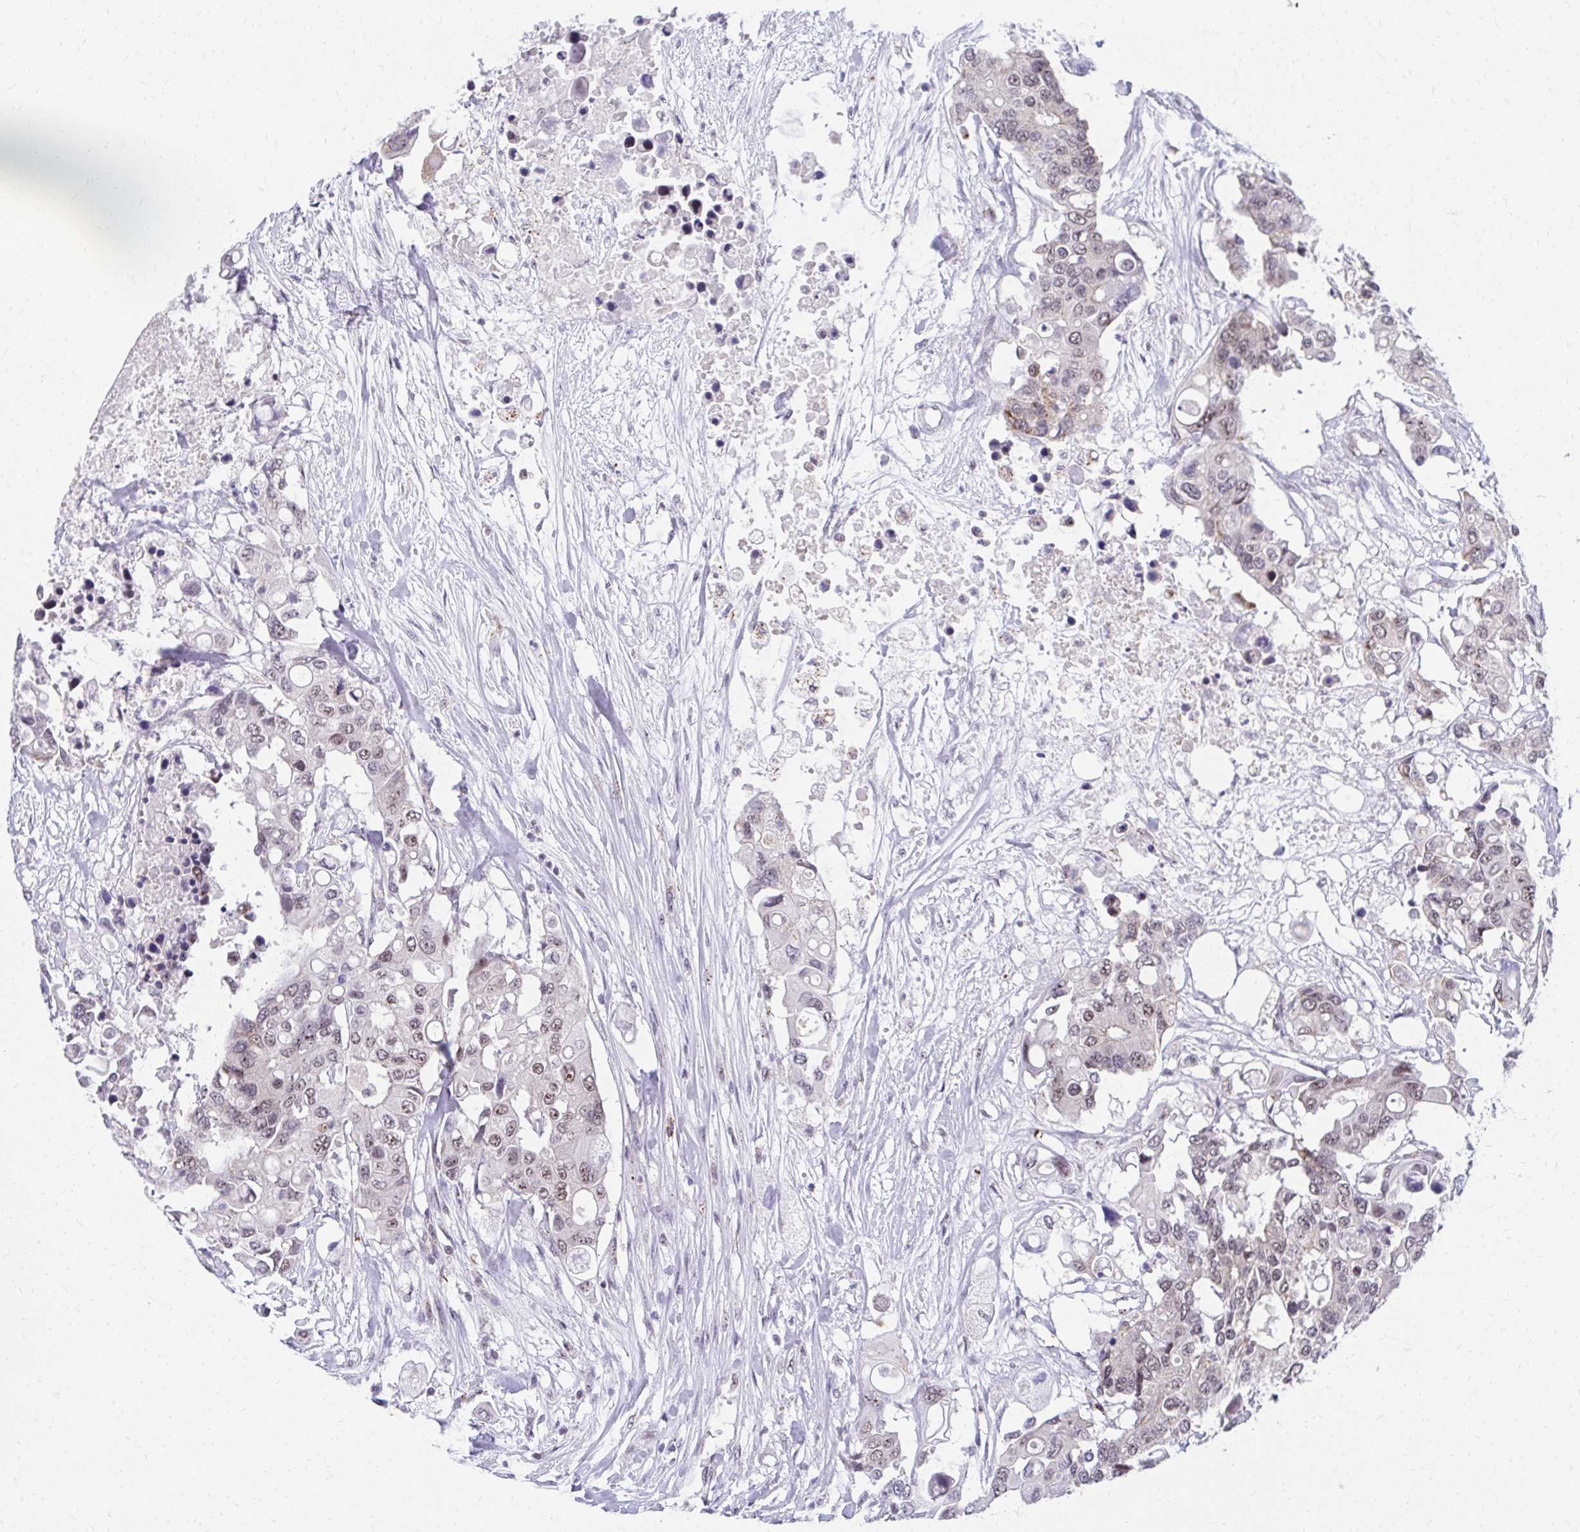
{"staining": {"intensity": "weak", "quantity": "25%-75%", "location": "nuclear"}, "tissue": "colorectal cancer", "cell_type": "Tumor cells", "image_type": "cancer", "snomed": [{"axis": "morphology", "description": "Adenocarcinoma, NOS"}, {"axis": "topography", "description": "Colon"}], "caption": "High-magnification brightfield microscopy of colorectal cancer stained with DAB (3,3'-diaminobenzidine) (brown) and counterstained with hematoxylin (blue). tumor cells exhibit weak nuclear positivity is identified in about25%-75% of cells. The protein is shown in brown color, while the nuclei are stained blue.", "gene": "HIRA", "patient": {"sex": "male", "age": 77}}